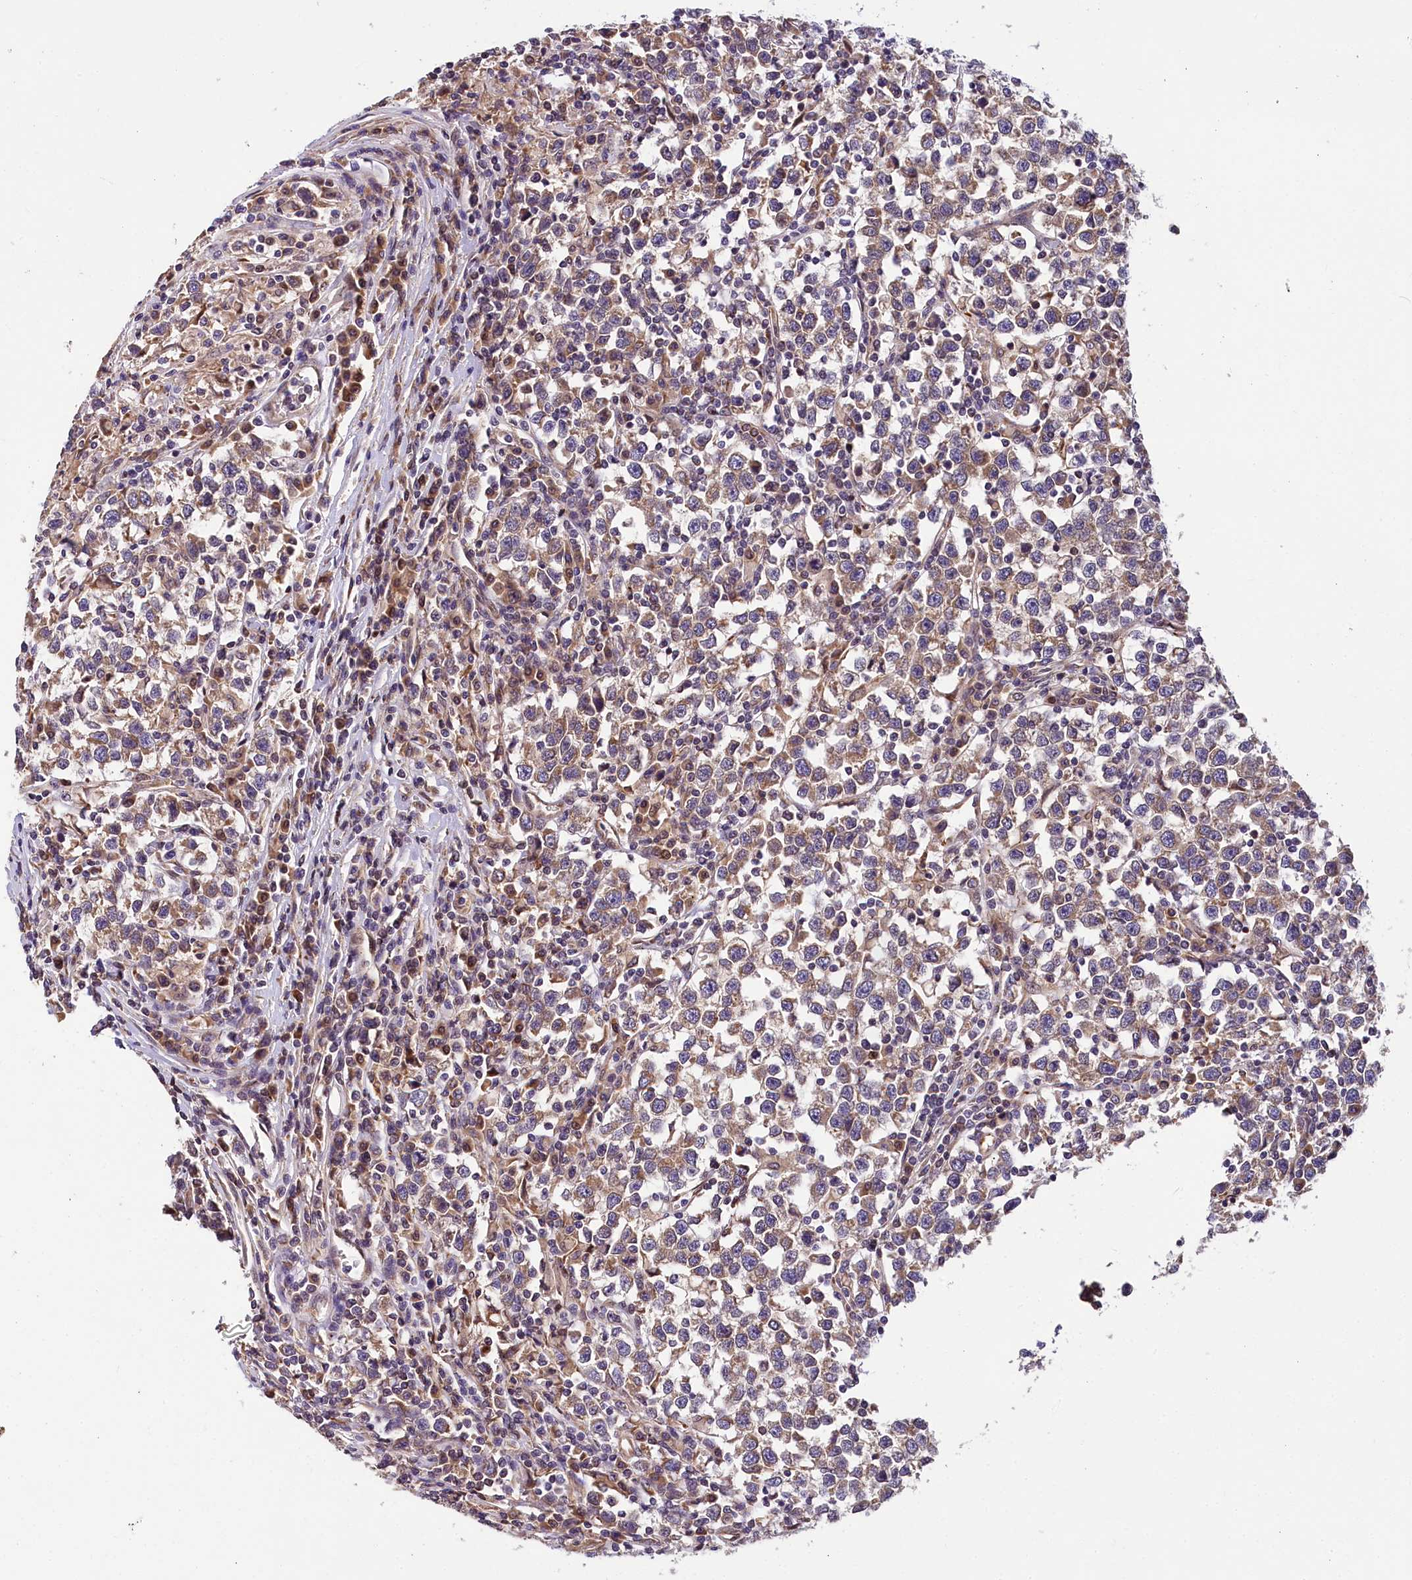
{"staining": {"intensity": "moderate", "quantity": ">75%", "location": "cytoplasmic/membranous"}, "tissue": "testis cancer", "cell_type": "Tumor cells", "image_type": "cancer", "snomed": [{"axis": "morphology", "description": "Normal tissue, NOS"}, {"axis": "morphology", "description": "Seminoma, NOS"}, {"axis": "topography", "description": "Testis"}], "caption": "The image reveals immunohistochemical staining of seminoma (testis). There is moderate cytoplasmic/membranous staining is present in about >75% of tumor cells.", "gene": "SUPV3L1", "patient": {"sex": "male", "age": 43}}